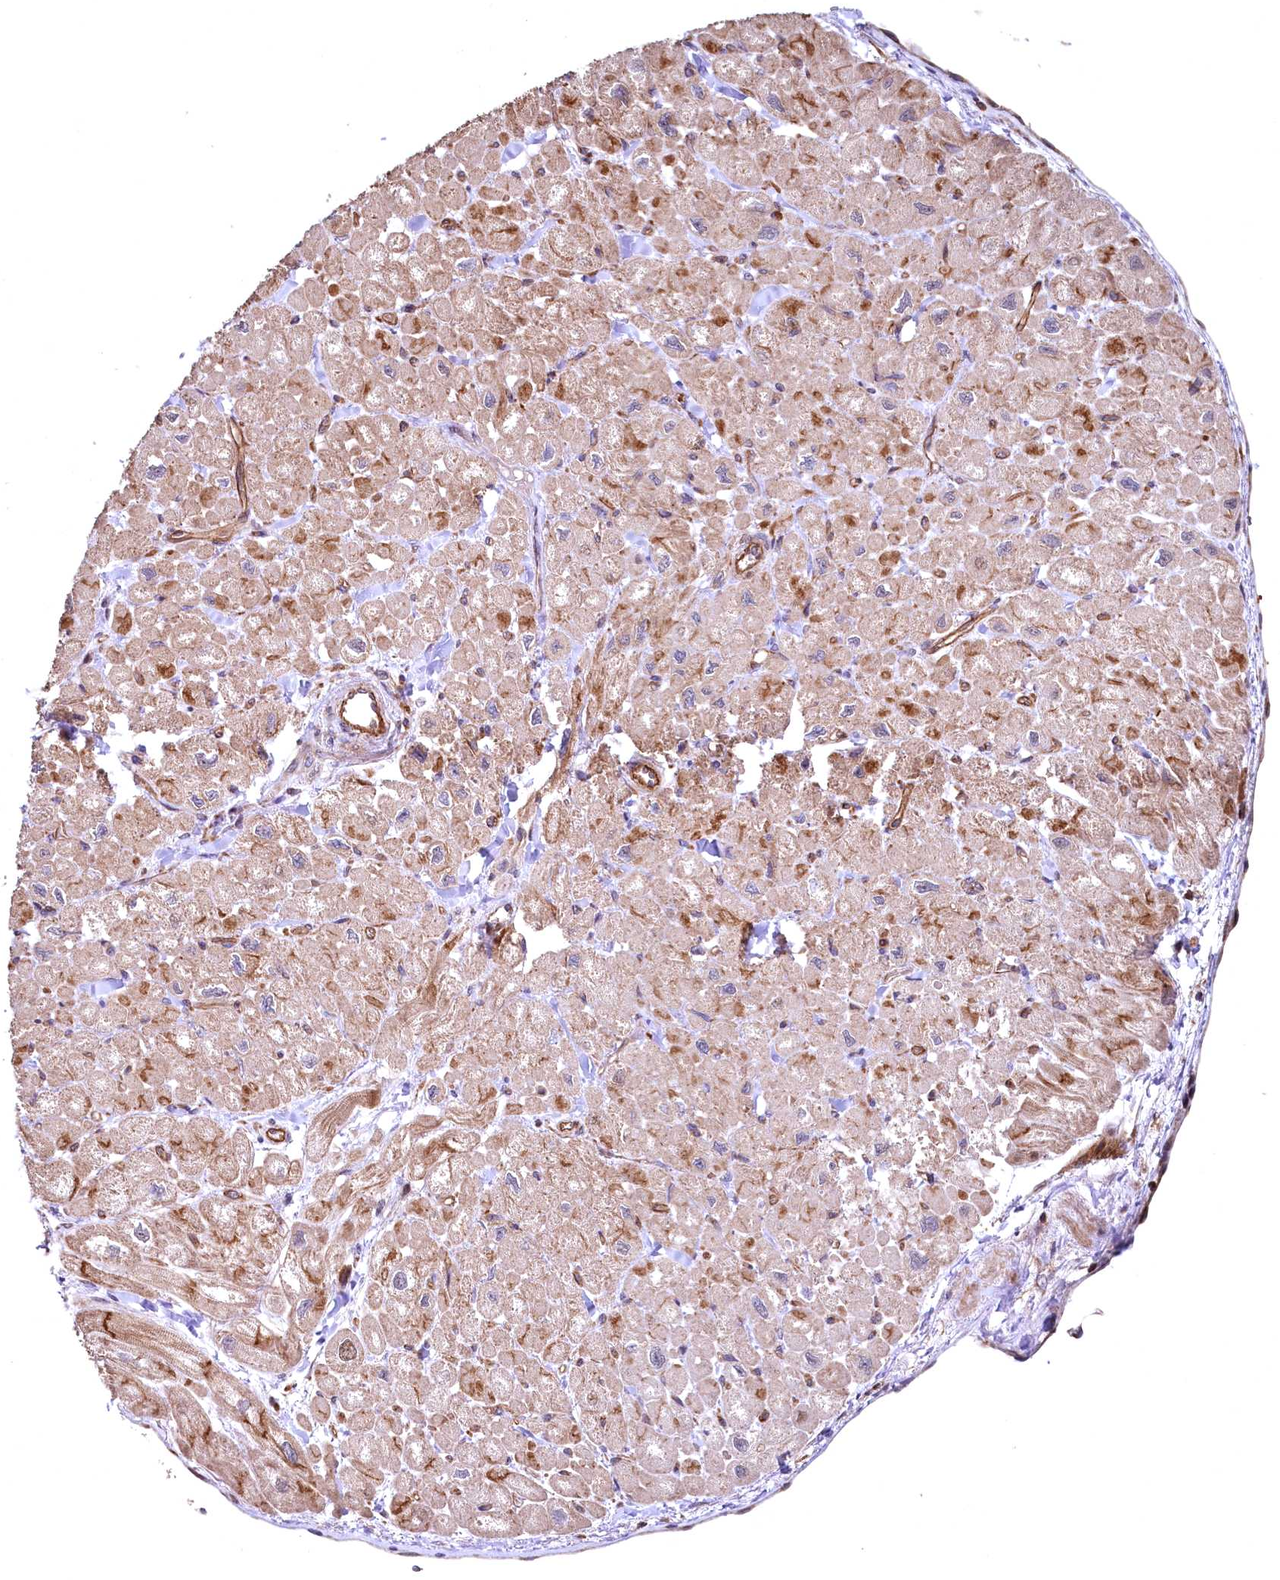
{"staining": {"intensity": "moderate", "quantity": ">75%", "location": "cytoplasmic/membranous"}, "tissue": "heart muscle", "cell_type": "Cardiomyocytes", "image_type": "normal", "snomed": [{"axis": "morphology", "description": "Normal tissue, NOS"}, {"axis": "topography", "description": "Heart"}], "caption": "Immunohistochemistry (IHC) (DAB) staining of unremarkable human heart muscle demonstrates moderate cytoplasmic/membranous protein positivity in approximately >75% of cardiomyocytes. Nuclei are stained in blue.", "gene": "SVIP", "patient": {"sex": "male", "age": 65}}